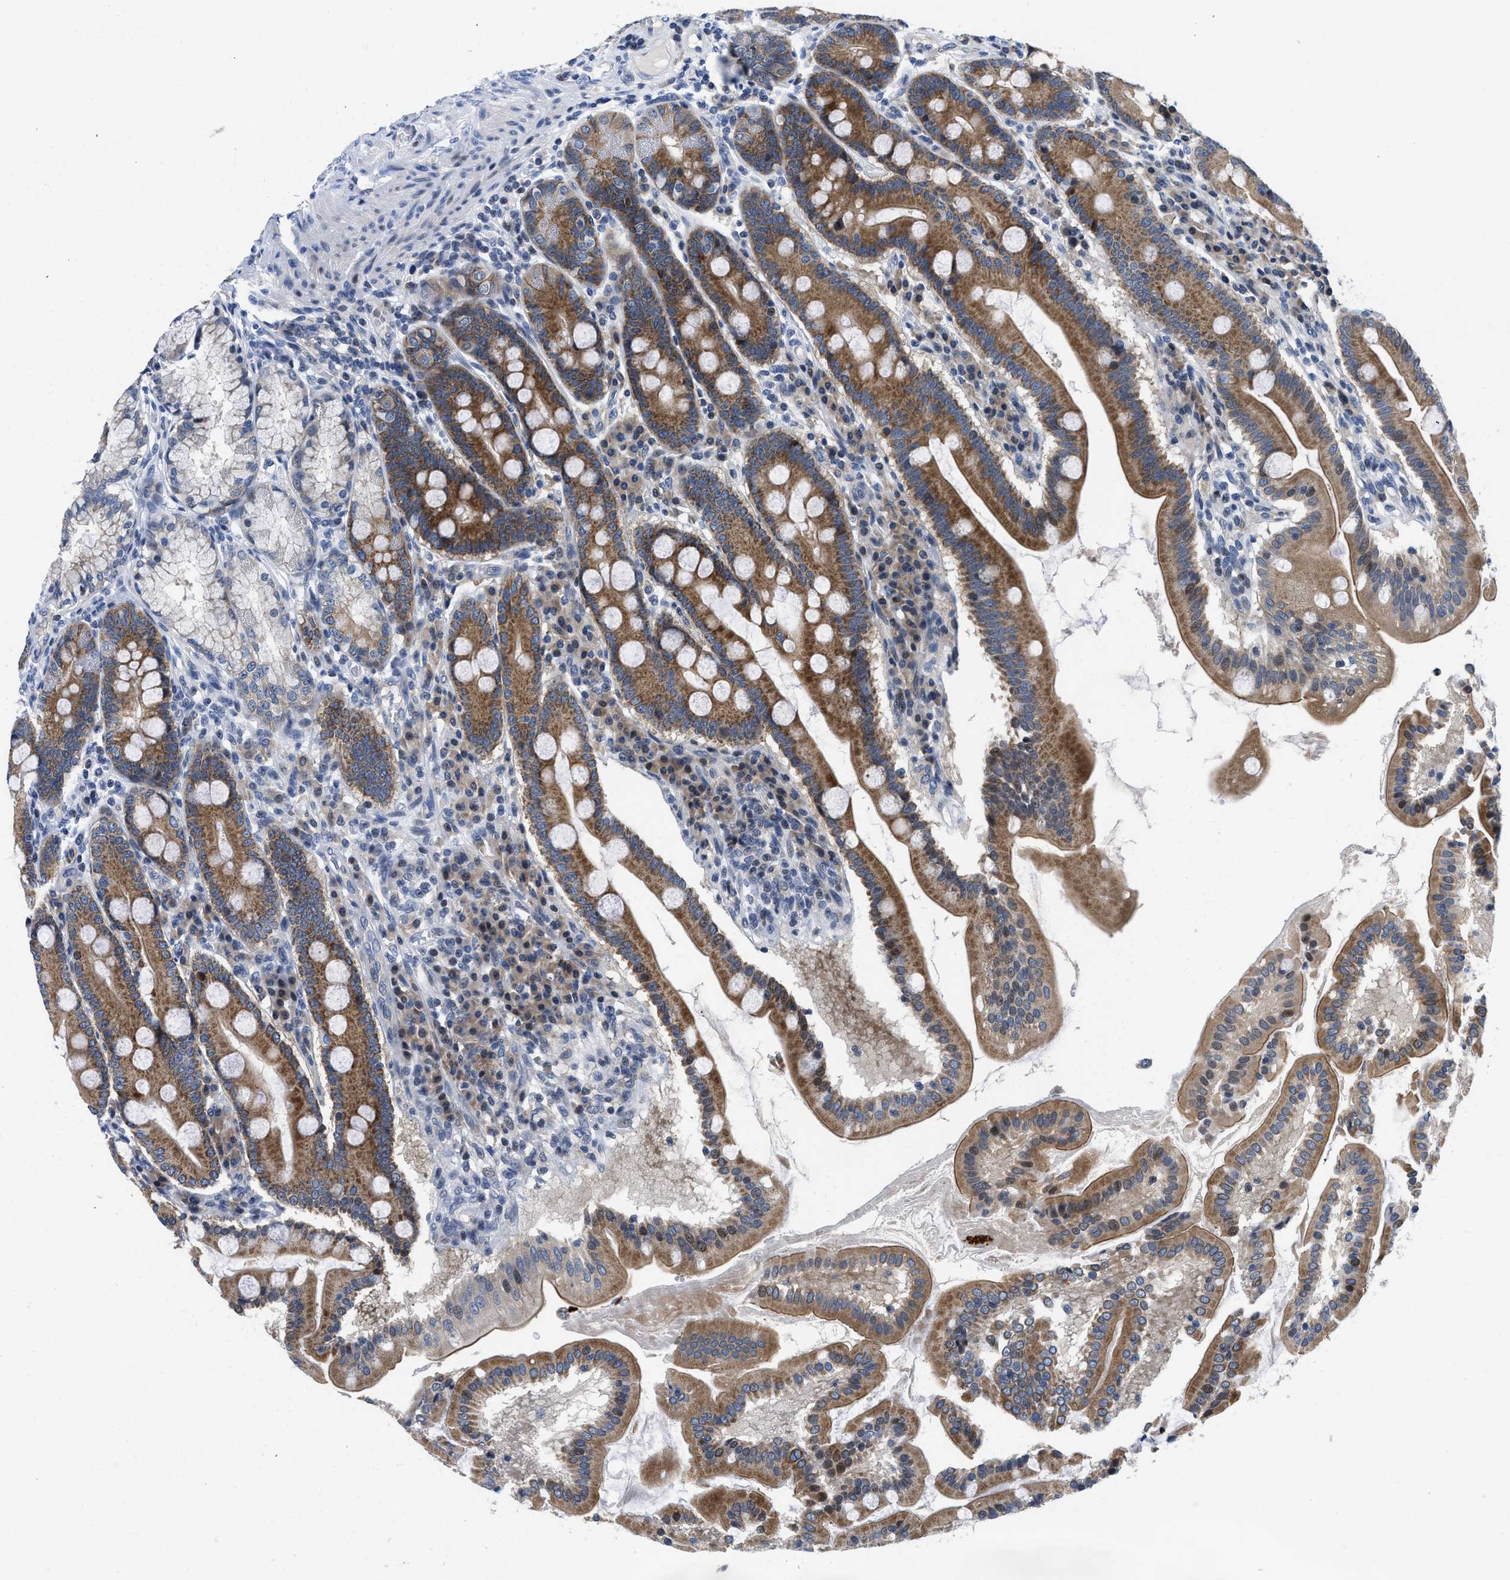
{"staining": {"intensity": "moderate", "quantity": ">75%", "location": "cytoplasmic/membranous"}, "tissue": "duodenum", "cell_type": "Glandular cells", "image_type": "normal", "snomed": [{"axis": "morphology", "description": "Normal tissue, NOS"}, {"axis": "topography", "description": "Duodenum"}], "caption": "This image reveals normal duodenum stained with IHC to label a protein in brown. The cytoplasmic/membranous of glandular cells show moderate positivity for the protein. Nuclei are counter-stained blue.", "gene": "IKBKE", "patient": {"sex": "male", "age": 50}}